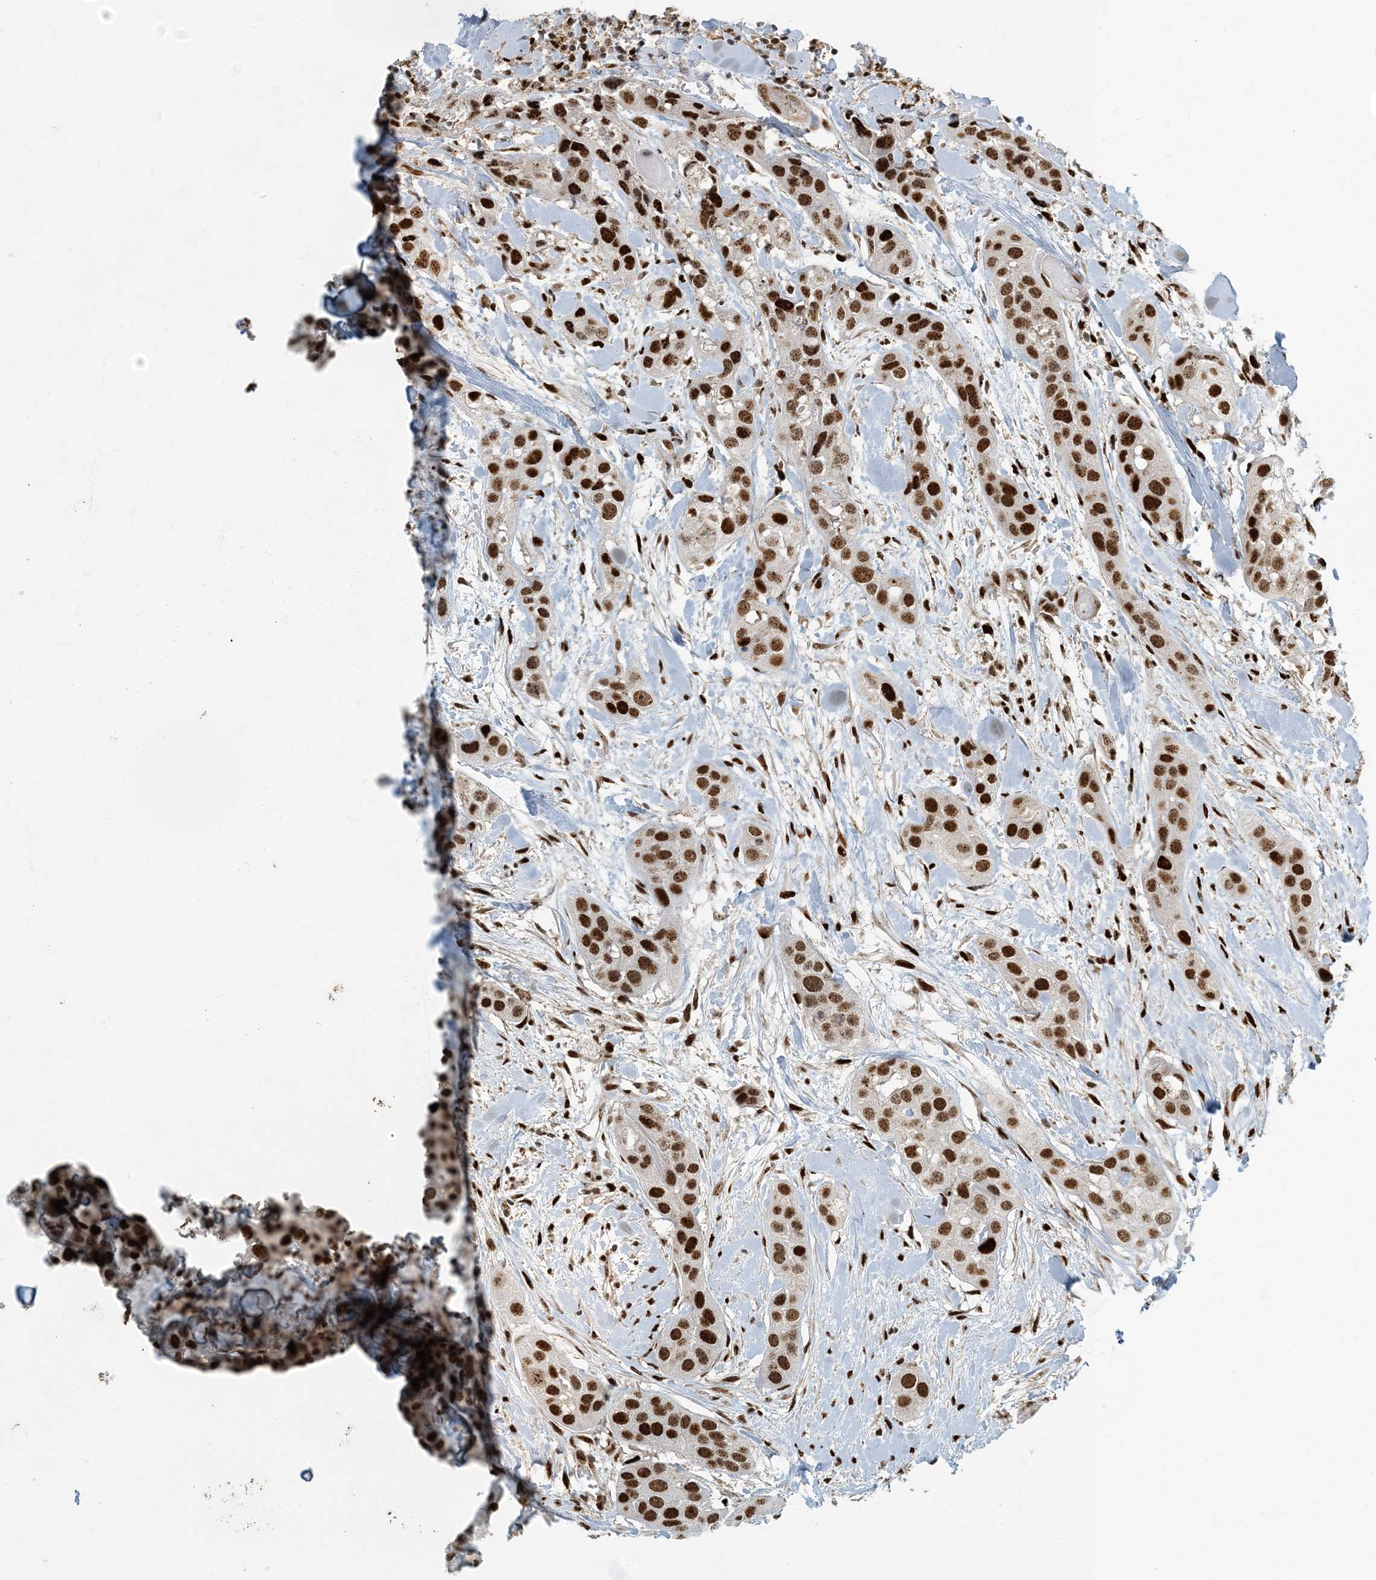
{"staining": {"intensity": "strong", "quantity": ">75%", "location": "nuclear"}, "tissue": "head and neck cancer", "cell_type": "Tumor cells", "image_type": "cancer", "snomed": [{"axis": "morphology", "description": "Normal tissue, NOS"}, {"axis": "morphology", "description": "Squamous cell carcinoma, NOS"}, {"axis": "topography", "description": "Skeletal muscle"}, {"axis": "topography", "description": "Head-Neck"}], "caption": "IHC (DAB) staining of squamous cell carcinoma (head and neck) reveals strong nuclear protein expression in approximately >75% of tumor cells.", "gene": "MBD1", "patient": {"sex": "male", "age": 51}}